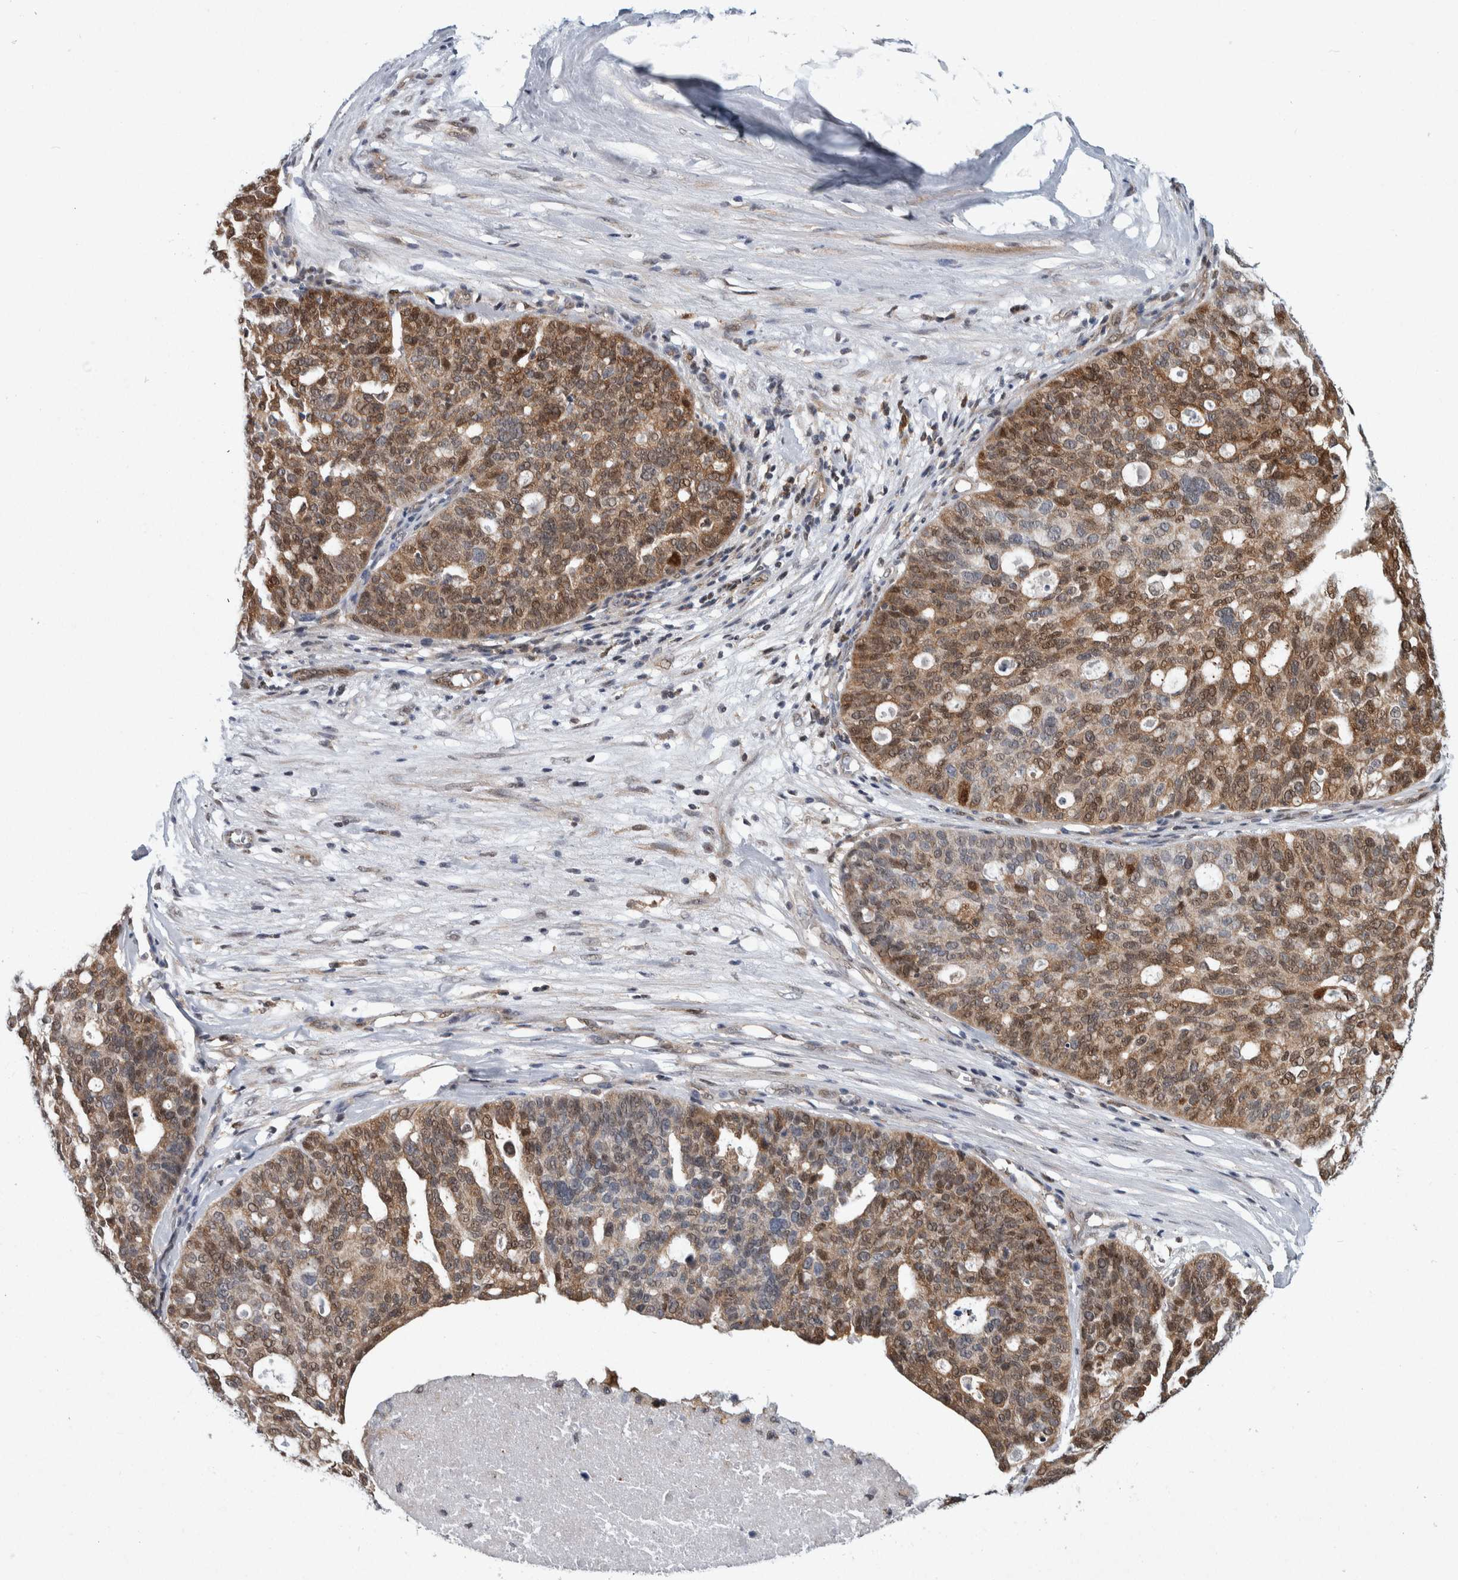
{"staining": {"intensity": "moderate", "quantity": ">75%", "location": "cytoplasmic/membranous,nuclear"}, "tissue": "ovarian cancer", "cell_type": "Tumor cells", "image_type": "cancer", "snomed": [{"axis": "morphology", "description": "Cystadenocarcinoma, serous, NOS"}, {"axis": "topography", "description": "Ovary"}], "caption": "Approximately >75% of tumor cells in human ovarian cancer (serous cystadenocarcinoma) reveal moderate cytoplasmic/membranous and nuclear protein staining as visualized by brown immunohistochemical staining.", "gene": "PTPA", "patient": {"sex": "female", "age": 59}}